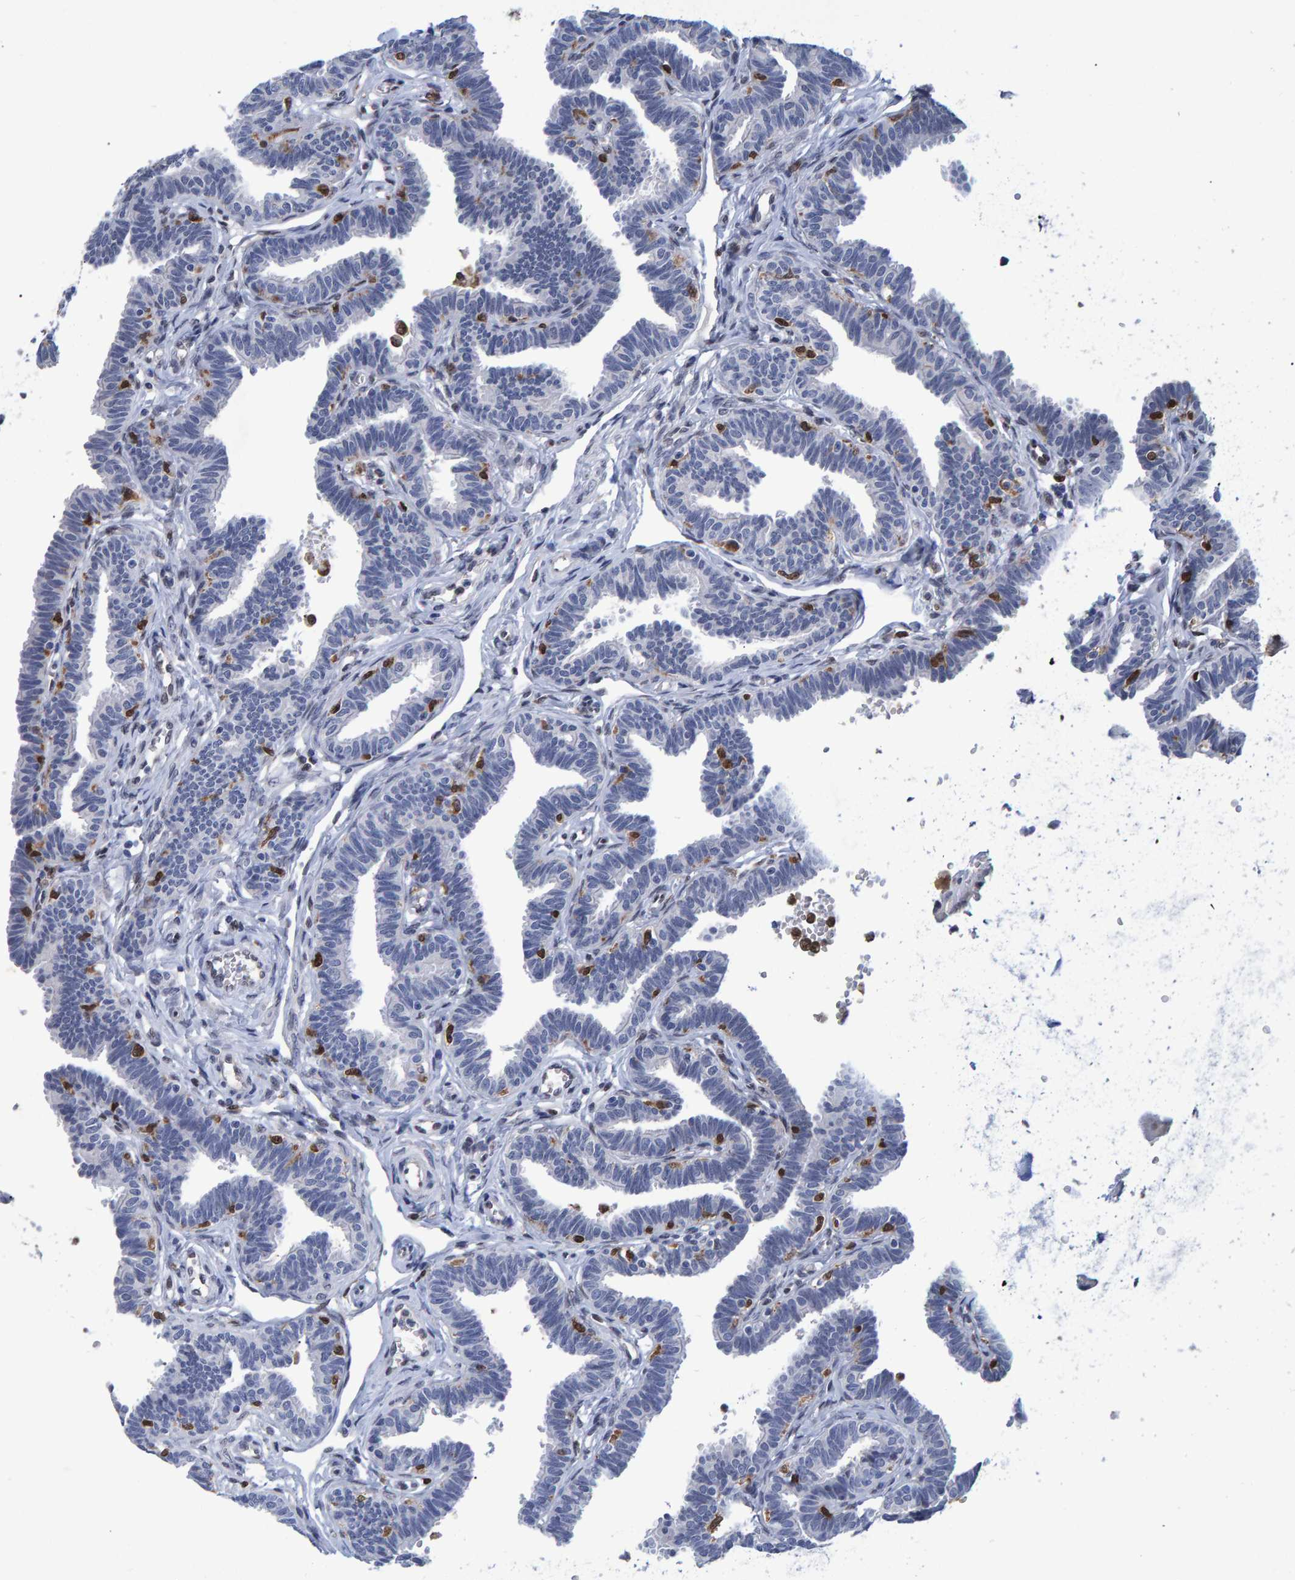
{"staining": {"intensity": "negative", "quantity": "none", "location": "none"}, "tissue": "fallopian tube", "cell_type": "Glandular cells", "image_type": "normal", "snomed": [{"axis": "morphology", "description": "Normal tissue, NOS"}, {"axis": "topography", "description": "Fallopian tube"}, {"axis": "topography", "description": "Ovary"}], "caption": "Immunohistochemistry of normal human fallopian tube exhibits no positivity in glandular cells.", "gene": "QKI", "patient": {"sex": "female", "age": 23}}